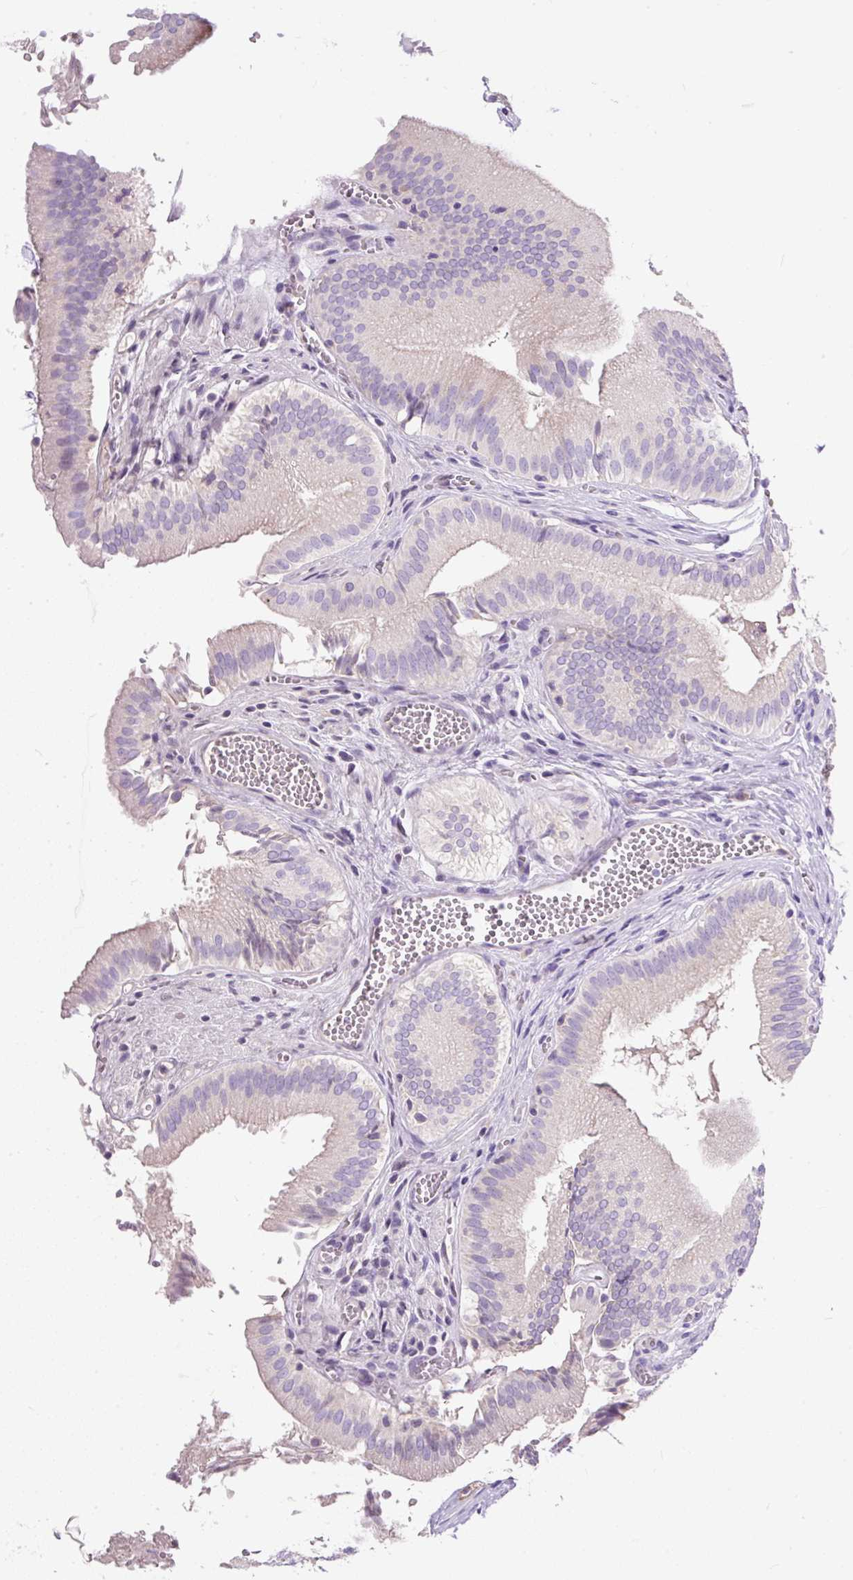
{"staining": {"intensity": "weak", "quantity": "25%-75%", "location": "cytoplasmic/membranous"}, "tissue": "gallbladder", "cell_type": "Glandular cells", "image_type": "normal", "snomed": [{"axis": "morphology", "description": "Normal tissue, NOS"}, {"axis": "topography", "description": "Gallbladder"}, {"axis": "topography", "description": "Peripheral nerve tissue"}], "caption": "A brown stain highlights weak cytoplasmic/membranous expression of a protein in glandular cells of unremarkable gallbladder. (IHC, brightfield microscopy, high magnification).", "gene": "SUSD5", "patient": {"sex": "male", "age": 17}}